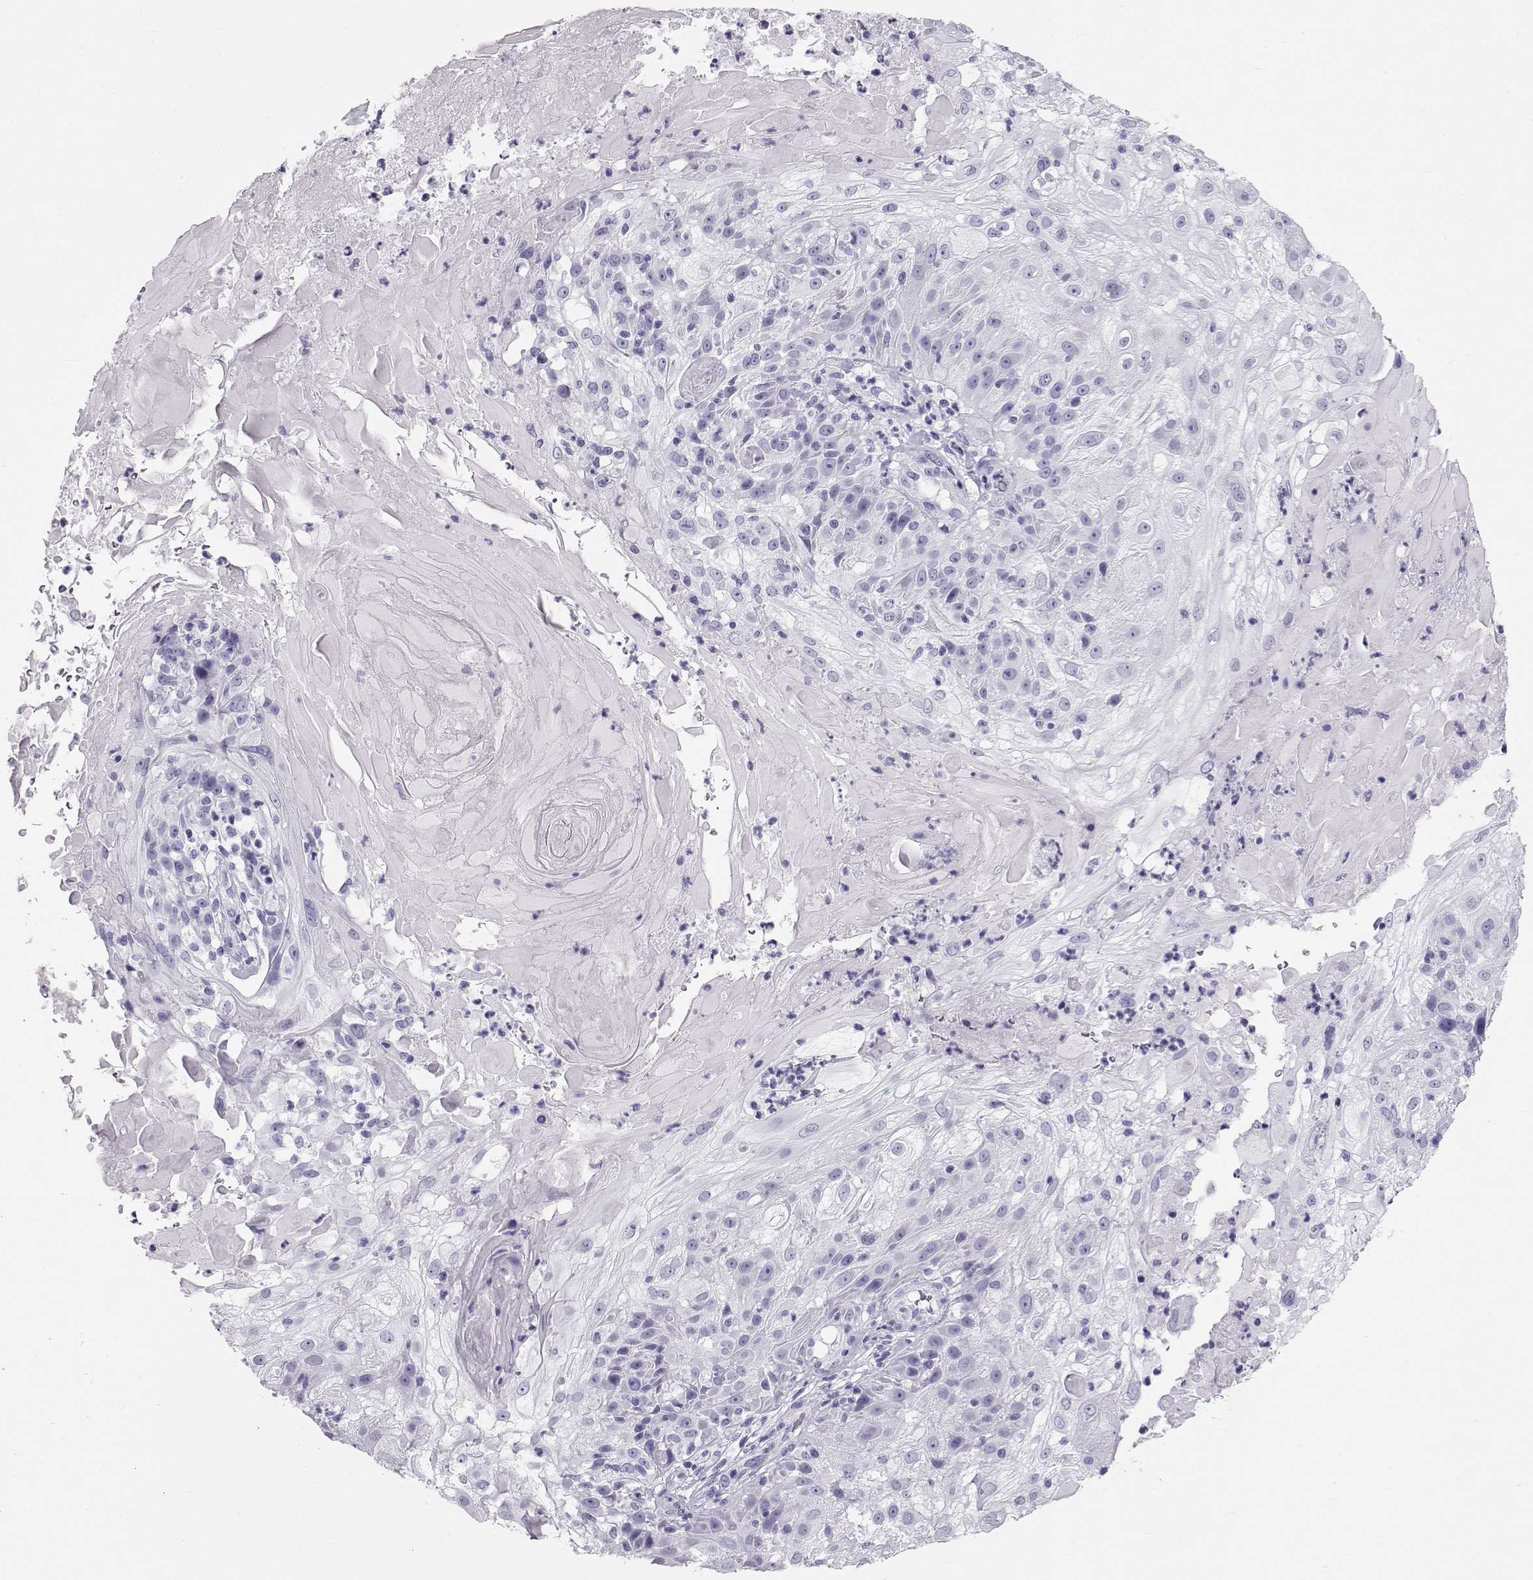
{"staining": {"intensity": "negative", "quantity": "none", "location": "none"}, "tissue": "skin cancer", "cell_type": "Tumor cells", "image_type": "cancer", "snomed": [{"axis": "morphology", "description": "Normal tissue, NOS"}, {"axis": "morphology", "description": "Squamous cell carcinoma, NOS"}, {"axis": "topography", "description": "Skin"}], "caption": "This is an immunohistochemistry (IHC) histopathology image of human squamous cell carcinoma (skin). There is no expression in tumor cells.", "gene": "RD3", "patient": {"sex": "female", "age": 83}}